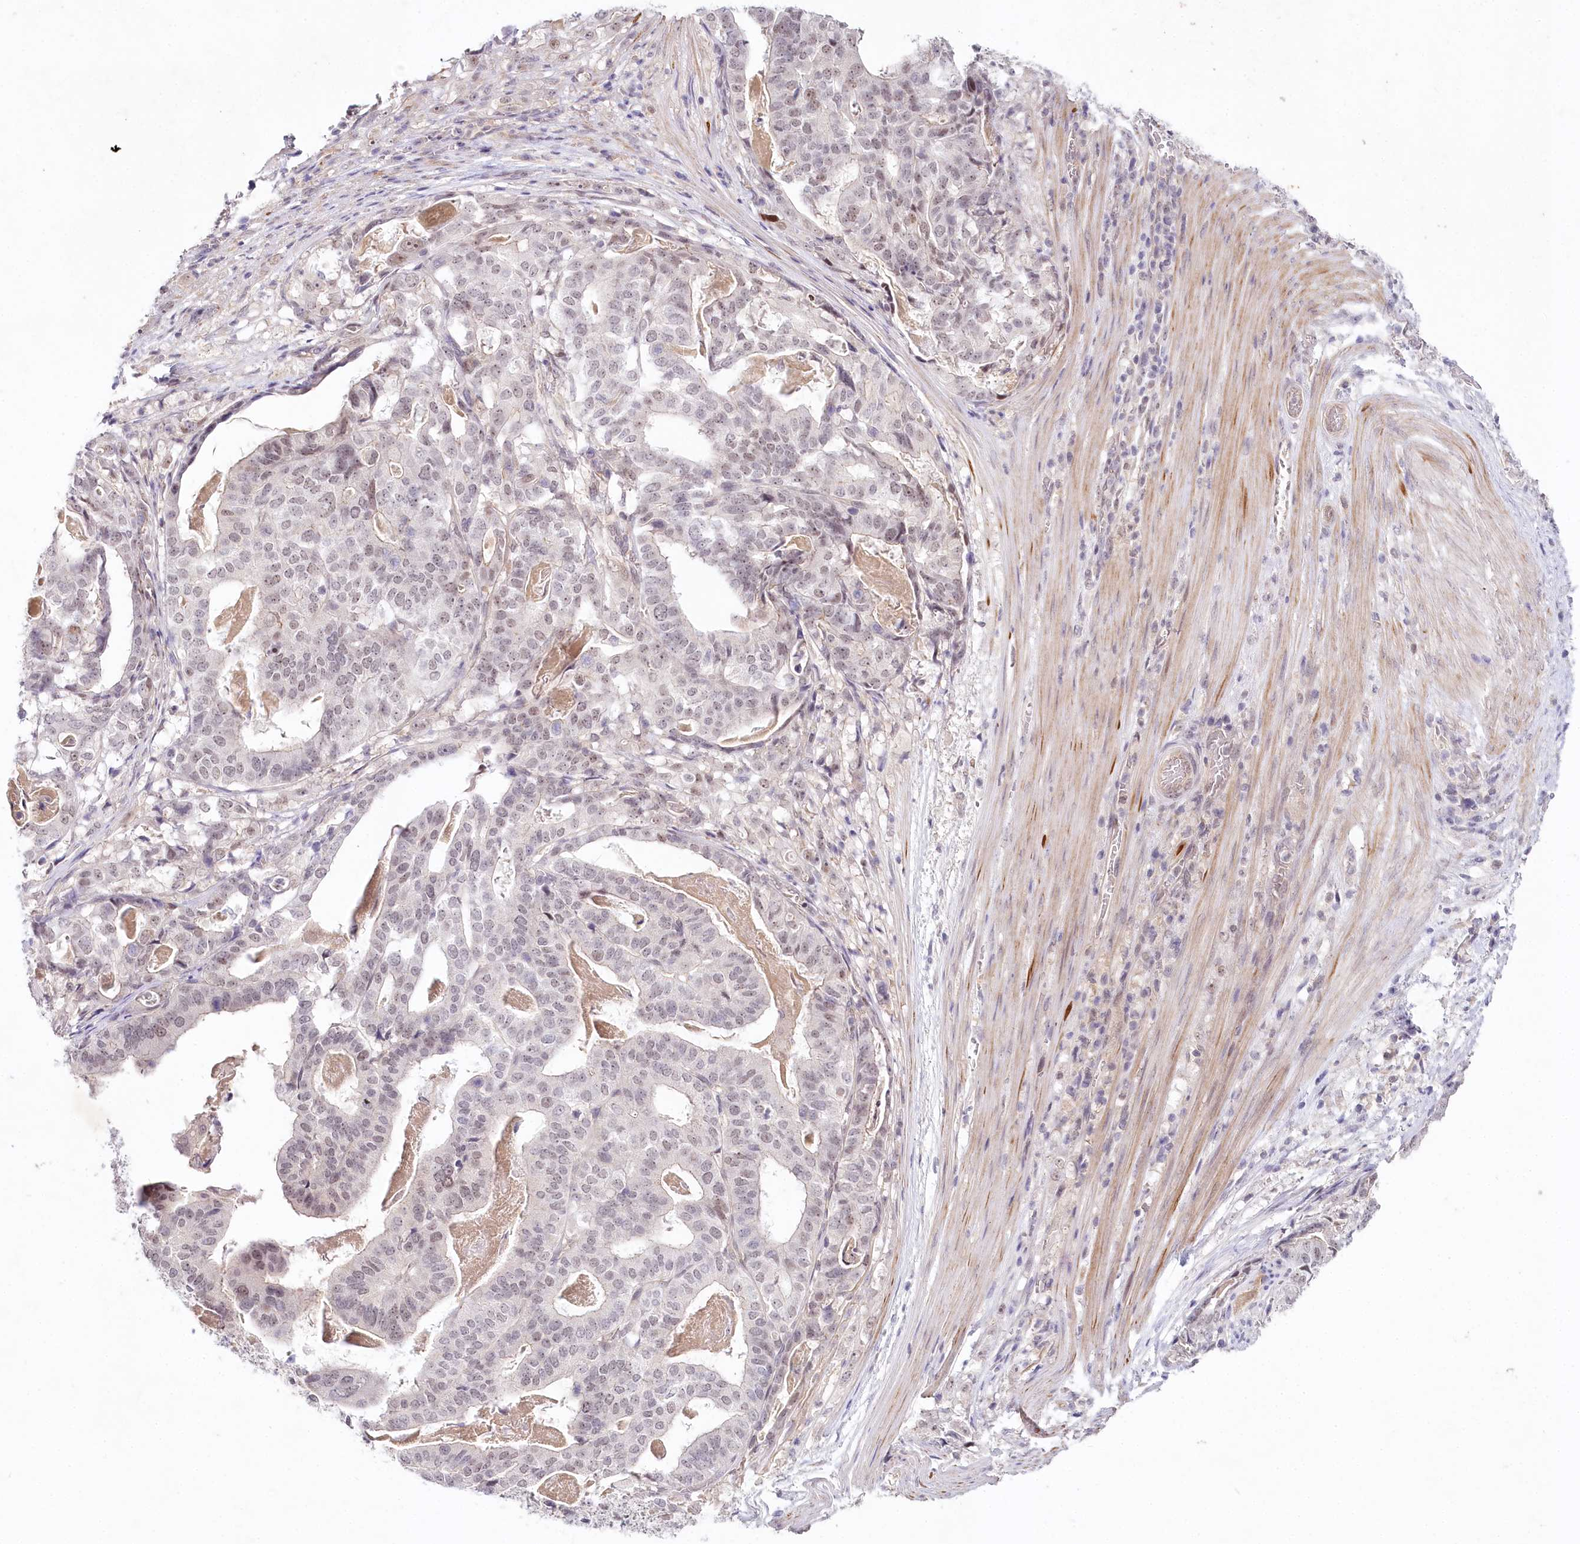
{"staining": {"intensity": "weak", "quantity": "<25%", "location": "nuclear"}, "tissue": "stomach cancer", "cell_type": "Tumor cells", "image_type": "cancer", "snomed": [{"axis": "morphology", "description": "Adenocarcinoma, NOS"}, {"axis": "topography", "description": "Stomach"}], "caption": "Tumor cells are negative for protein expression in human stomach cancer (adenocarcinoma).", "gene": "AMTN", "patient": {"sex": "male", "age": 48}}